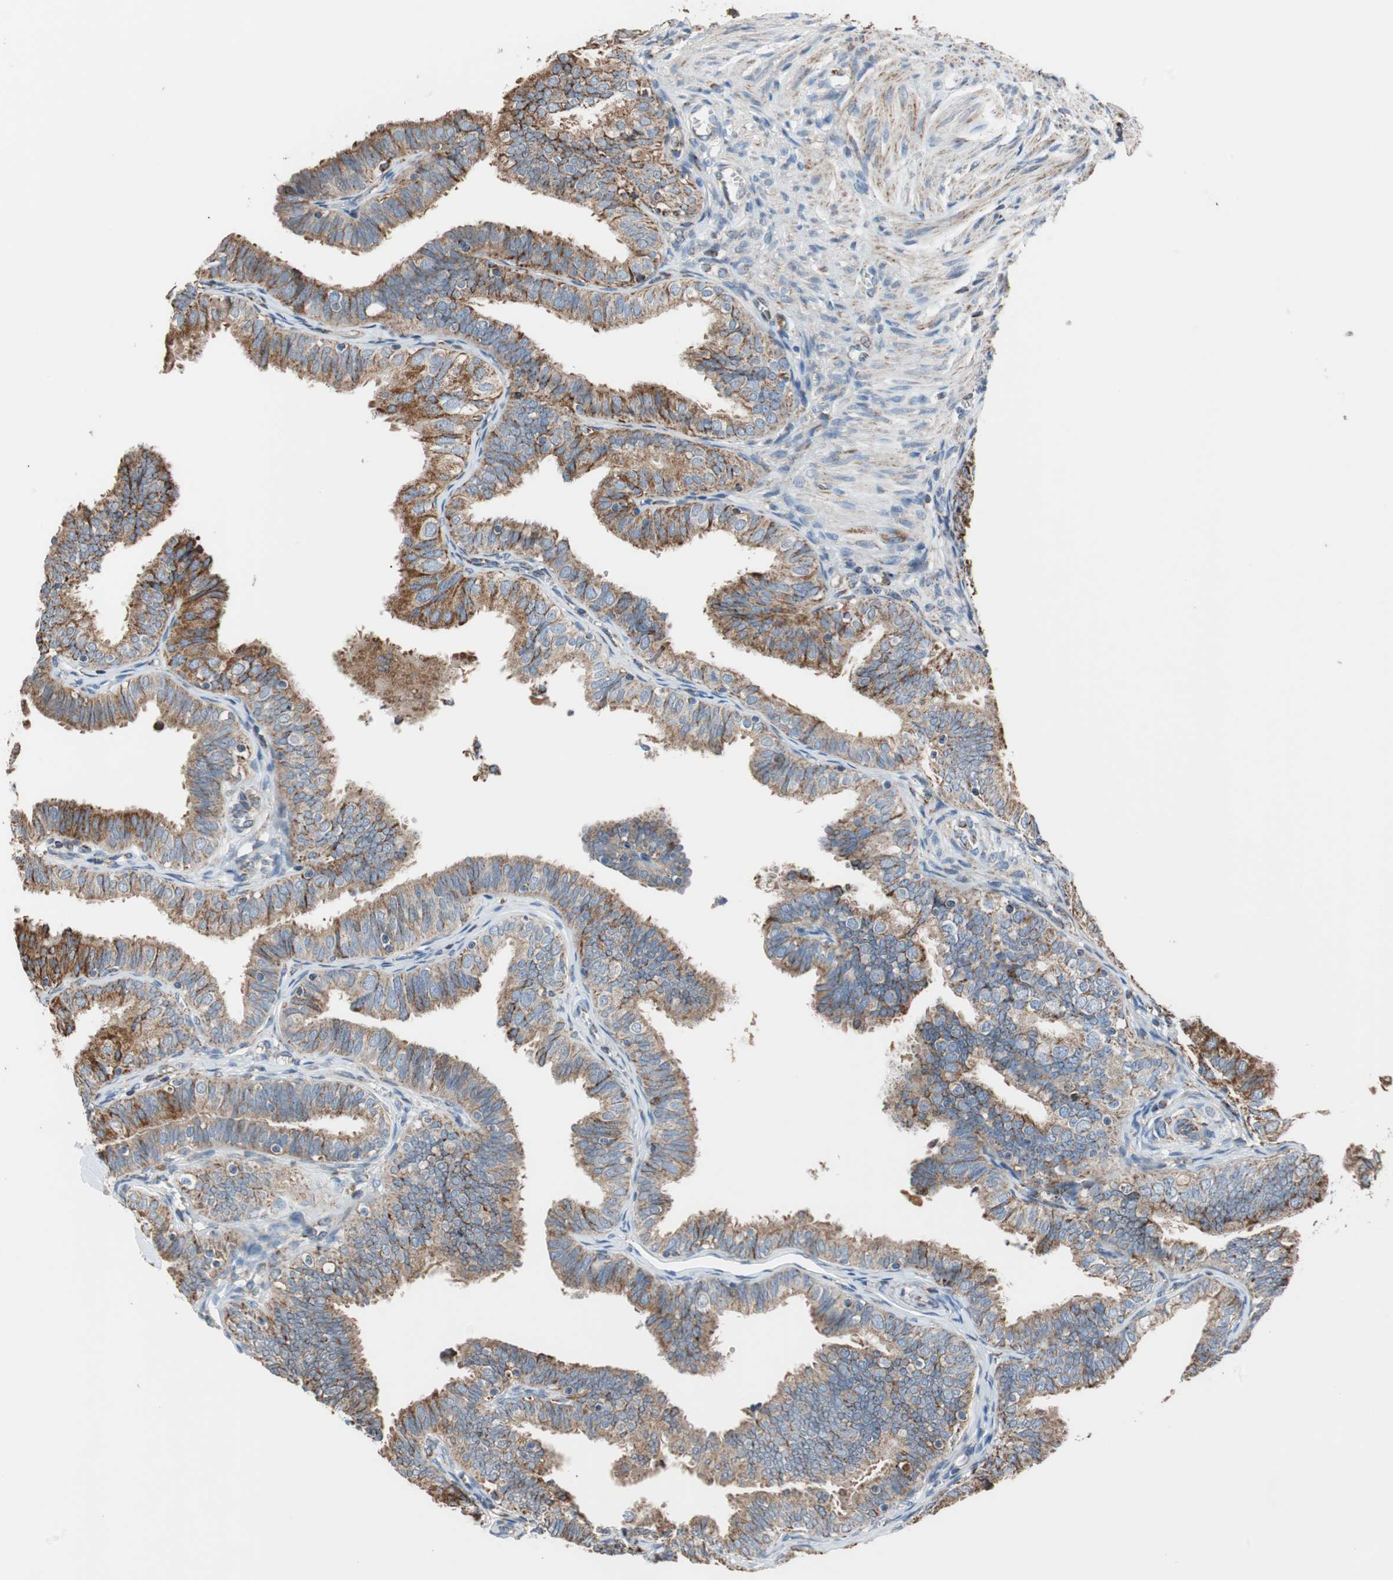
{"staining": {"intensity": "strong", "quantity": ">75%", "location": "cytoplasmic/membranous"}, "tissue": "fallopian tube", "cell_type": "Glandular cells", "image_type": "normal", "snomed": [{"axis": "morphology", "description": "Normal tissue, NOS"}, {"axis": "topography", "description": "Fallopian tube"}], "caption": "Fallopian tube was stained to show a protein in brown. There is high levels of strong cytoplasmic/membranous positivity in approximately >75% of glandular cells. The staining is performed using DAB brown chromogen to label protein expression. The nuclei are counter-stained blue using hematoxylin.", "gene": "PCSK4", "patient": {"sex": "female", "age": 46}}